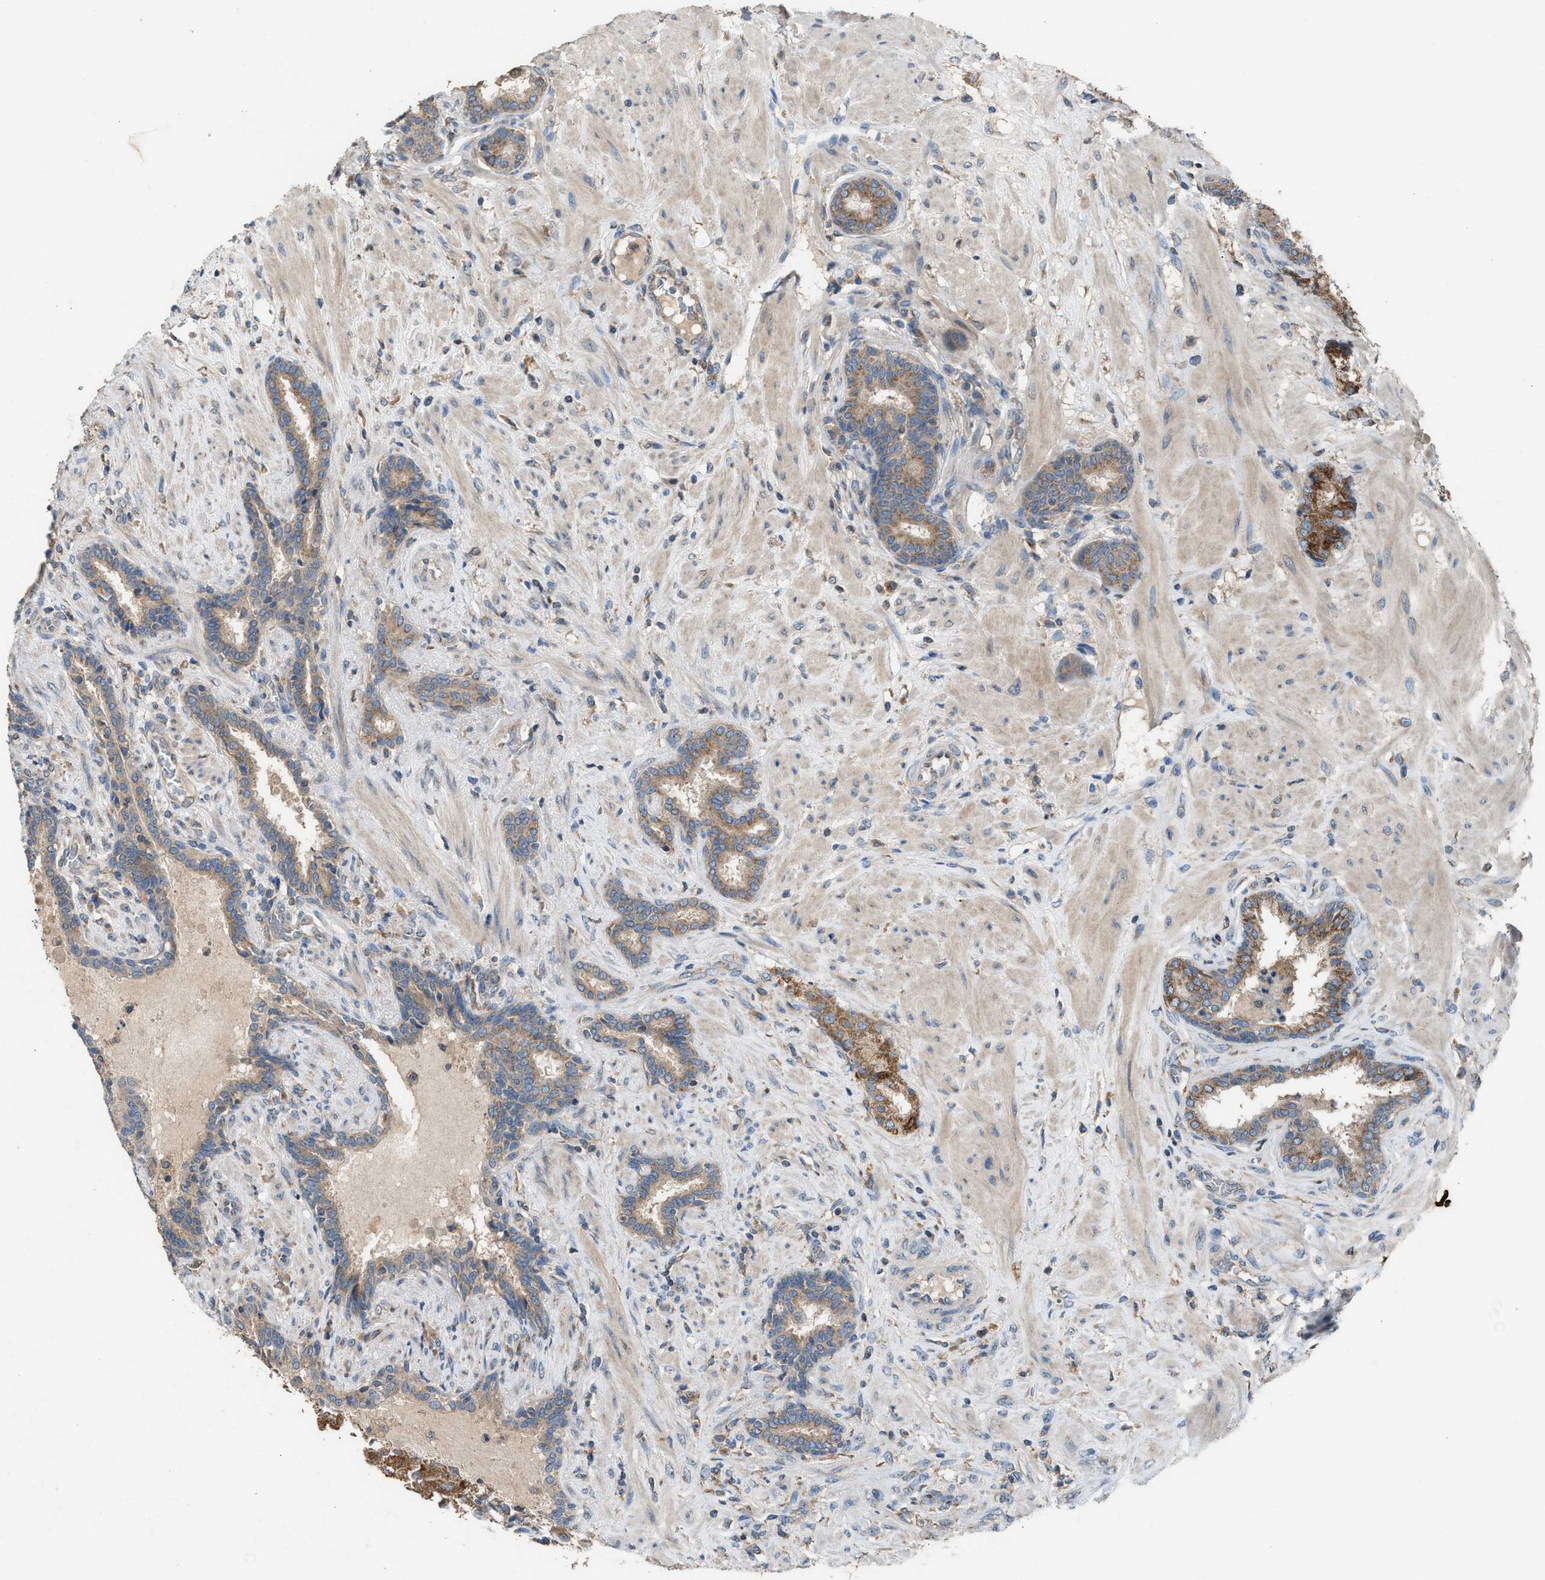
{"staining": {"intensity": "moderate", "quantity": ">75%", "location": "cytoplasmic/membranous"}, "tissue": "prostate cancer", "cell_type": "Tumor cells", "image_type": "cancer", "snomed": [{"axis": "morphology", "description": "Adenocarcinoma, High grade"}, {"axis": "topography", "description": "Prostate"}], "caption": "Immunohistochemistry (IHC) histopathology image of neoplastic tissue: prostate cancer (adenocarcinoma (high-grade)) stained using immunohistochemistry demonstrates medium levels of moderate protein expression localized specifically in the cytoplasmic/membranous of tumor cells, appearing as a cytoplasmic/membranous brown color.", "gene": "TPK1", "patient": {"sex": "male", "age": 50}}